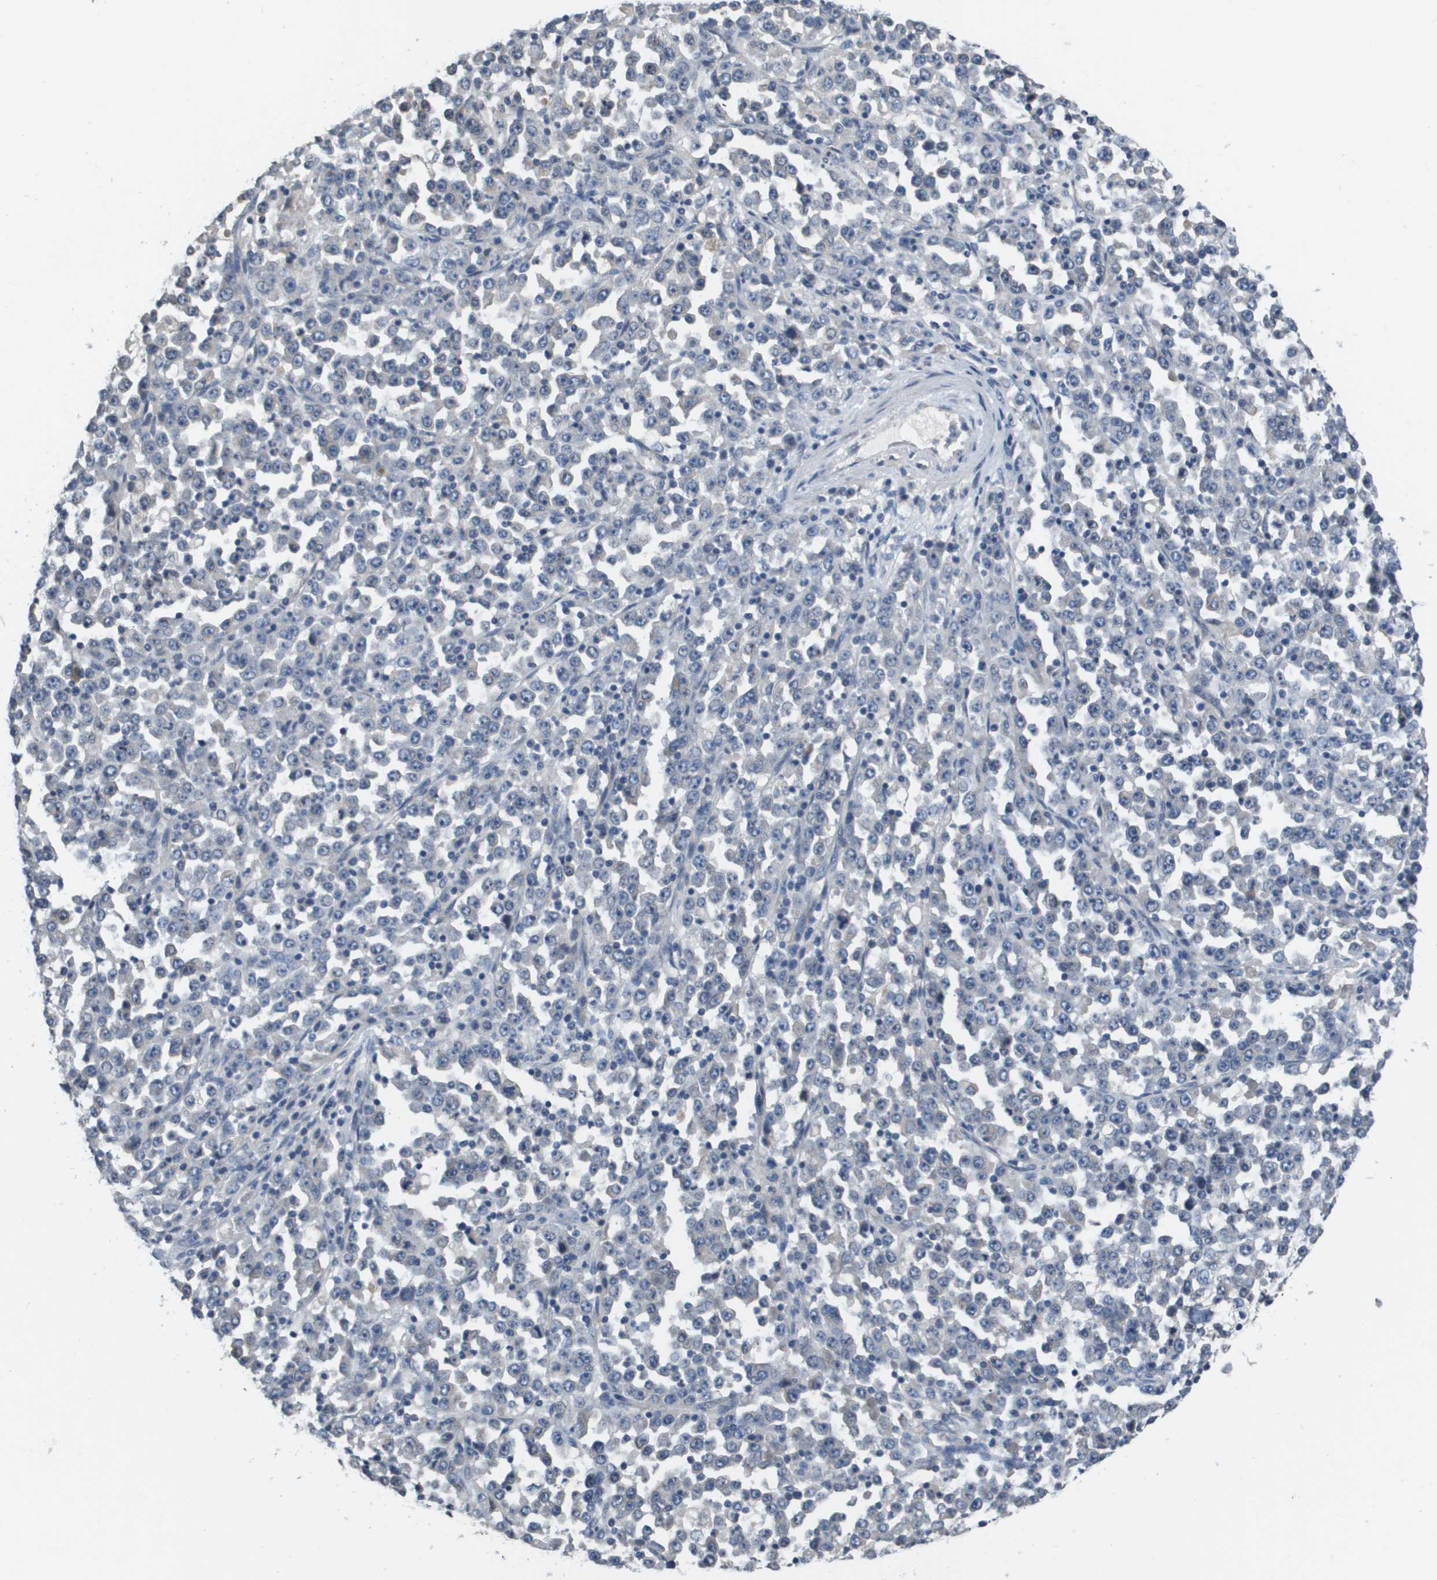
{"staining": {"intensity": "negative", "quantity": "none", "location": "none"}, "tissue": "stomach cancer", "cell_type": "Tumor cells", "image_type": "cancer", "snomed": [{"axis": "morphology", "description": "Normal tissue, NOS"}, {"axis": "morphology", "description": "Adenocarcinoma, NOS"}, {"axis": "topography", "description": "Stomach, upper"}, {"axis": "topography", "description": "Stomach"}], "caption": "Tumor cells show no significant staining in stomach cancer (adenocarcinoma). Nuclei are stained in blue.", "gene": "CAPN11", "patient": {"sex": "male", "age": 59}}